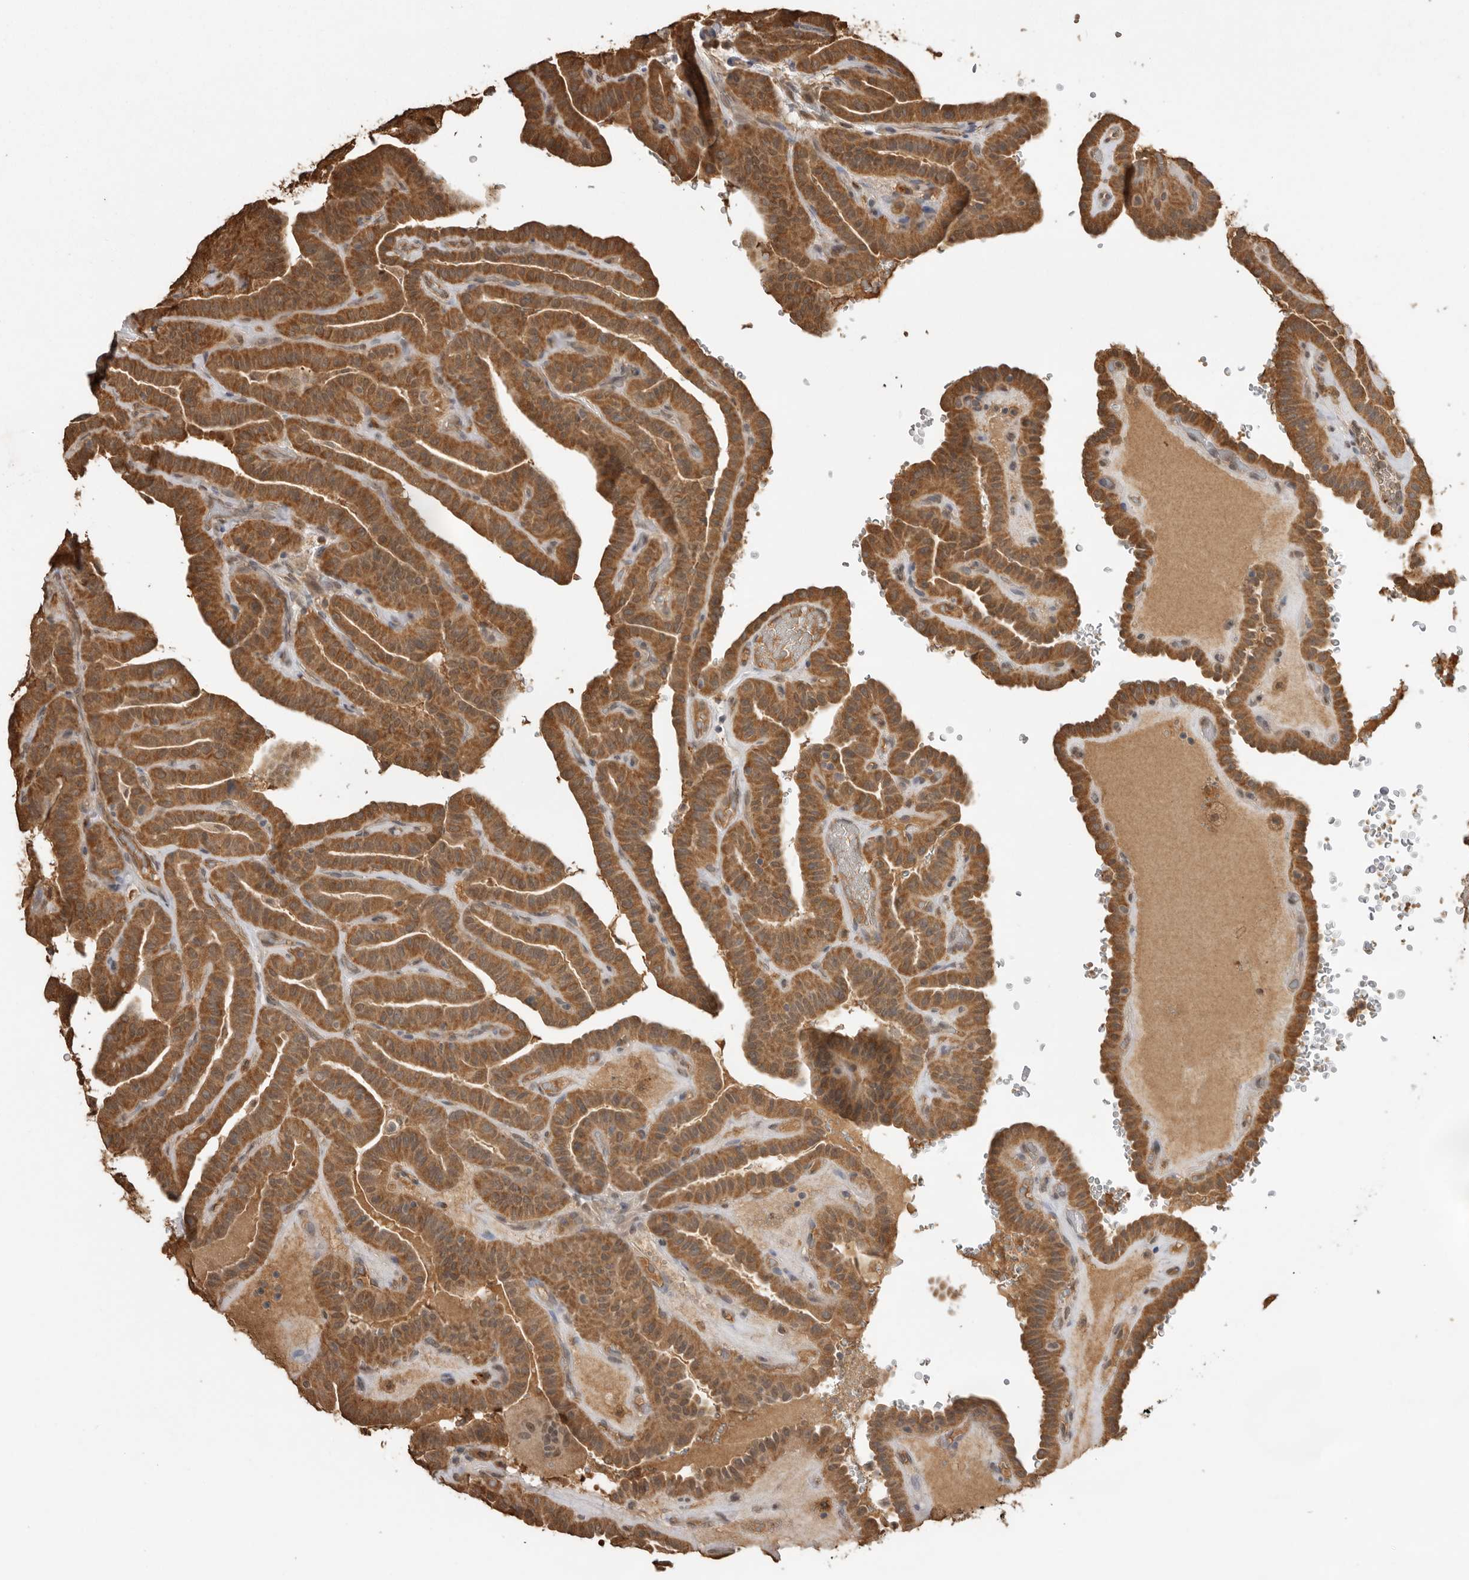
{"staining": {"intensity": "strong", "quantity": ">75%", "location": "cytoplasmic/membranous"}, "tissue": "thyroid cancer", "cell_type": "Tumor cells", "image_type": "cancer", "snomed": [{"axis": "morphology", "description": "Papillary adenocarcinoma, NOS"}, {"axis": "topography", "description": "Thyroid gland"}], "caption": "This is a micrograph of immunohistochemistry staining of thyroid cancer (papillary adenocarcinoma), which shows strong positivity in the cytoplasmic/membranous of tumor cells.", "gene": "JAG2", "patient": {"sex": "male", "age": 77}}